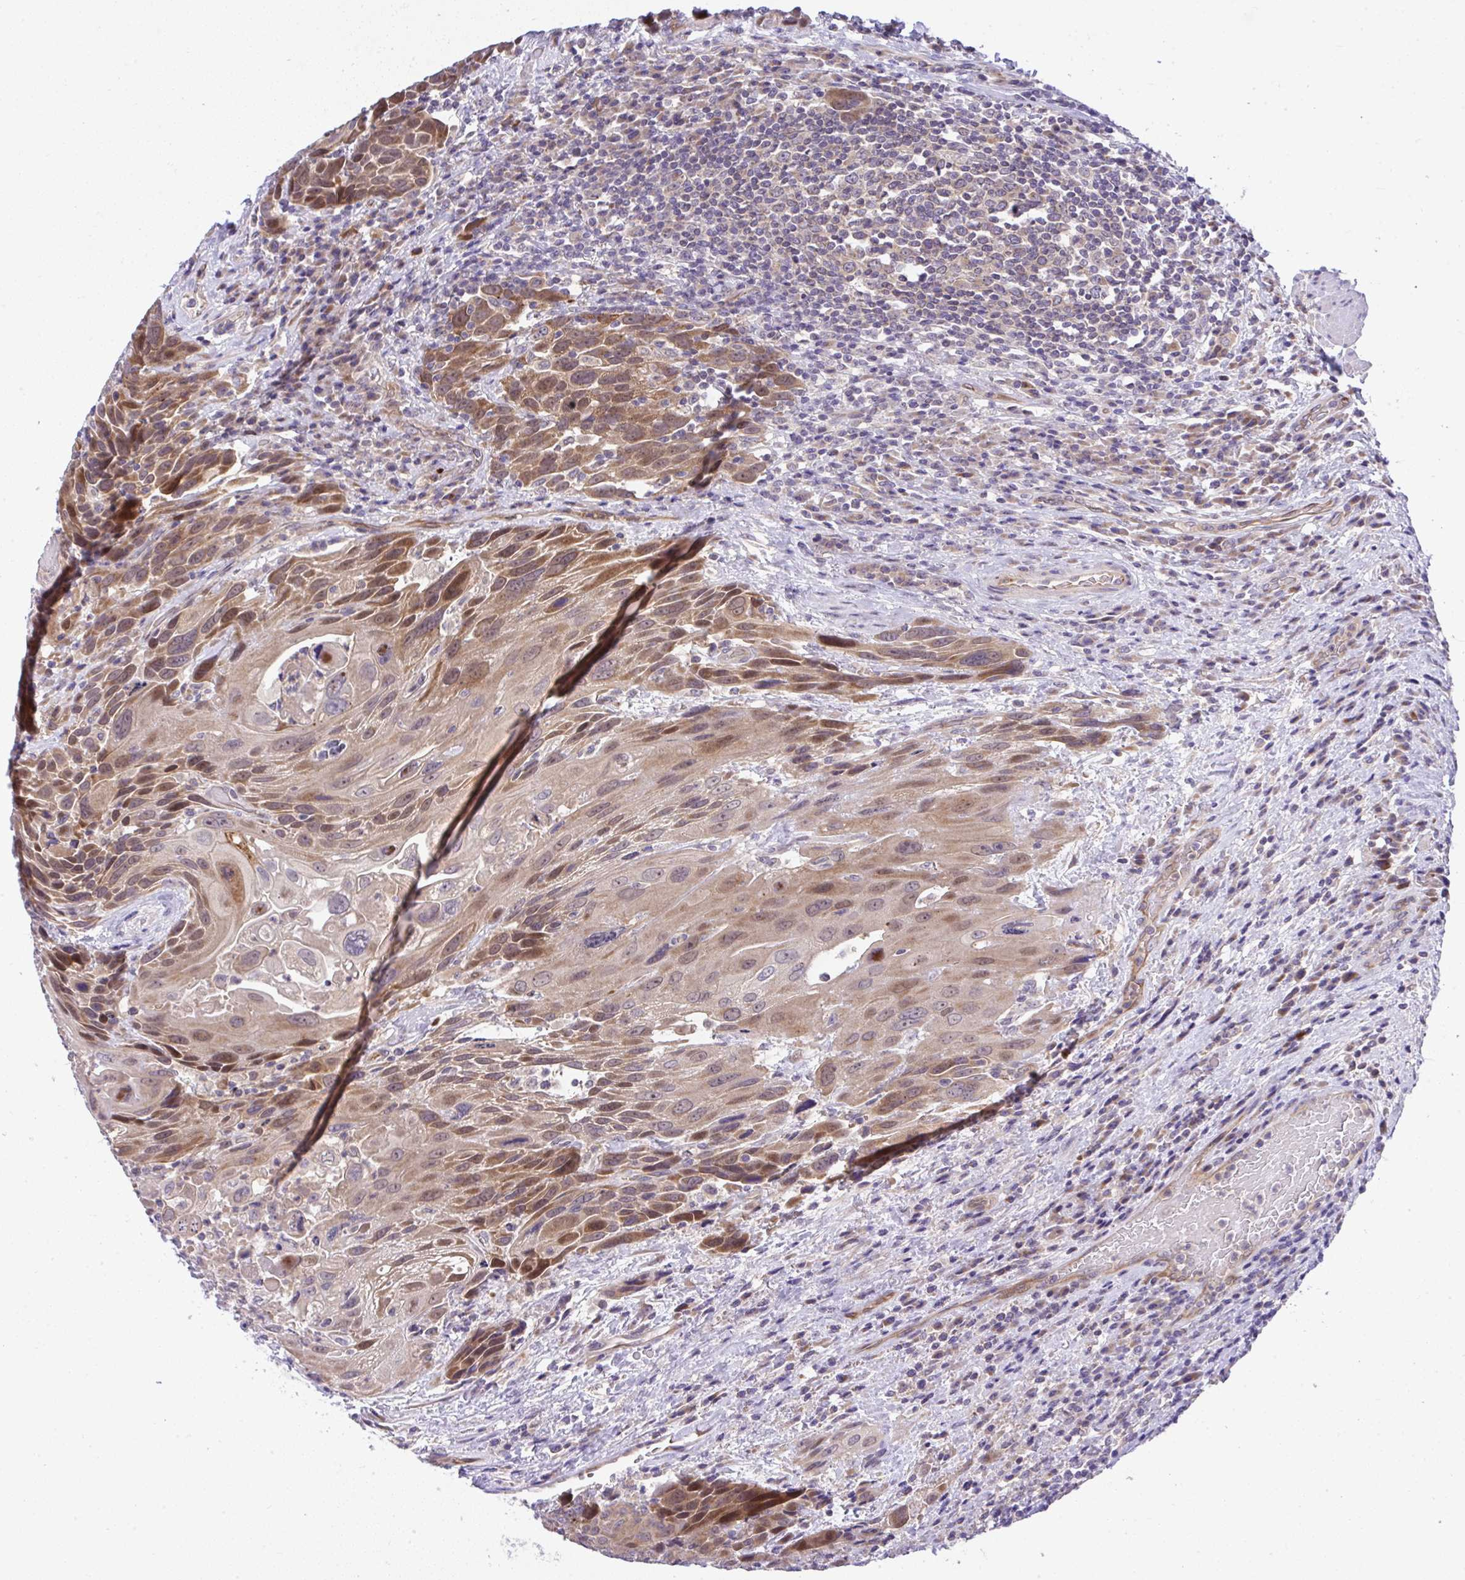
{"staining": {"intensity": "moderate", "quantity": ">75%", "location": "cytoplasmic/membranous,nuclear"}, "tissue": "urothelial cancer", "cell_type": "Tumor cells", "image_type": "cancer", "snomed": [{"axis": "morphology", "description": "Urothelial carcinoma, High grade"}, {"axis": "topography", "description": "Urinary bladder"}], "caption": "The image displays a brown stain indicating the presence of a protein in the cytoplasmic/membranous and nuclear of tumor cells in urothelial carcinoma (high-grade).", "gene": "CHIA", "patient": {"sex": "female", "age": 70}}